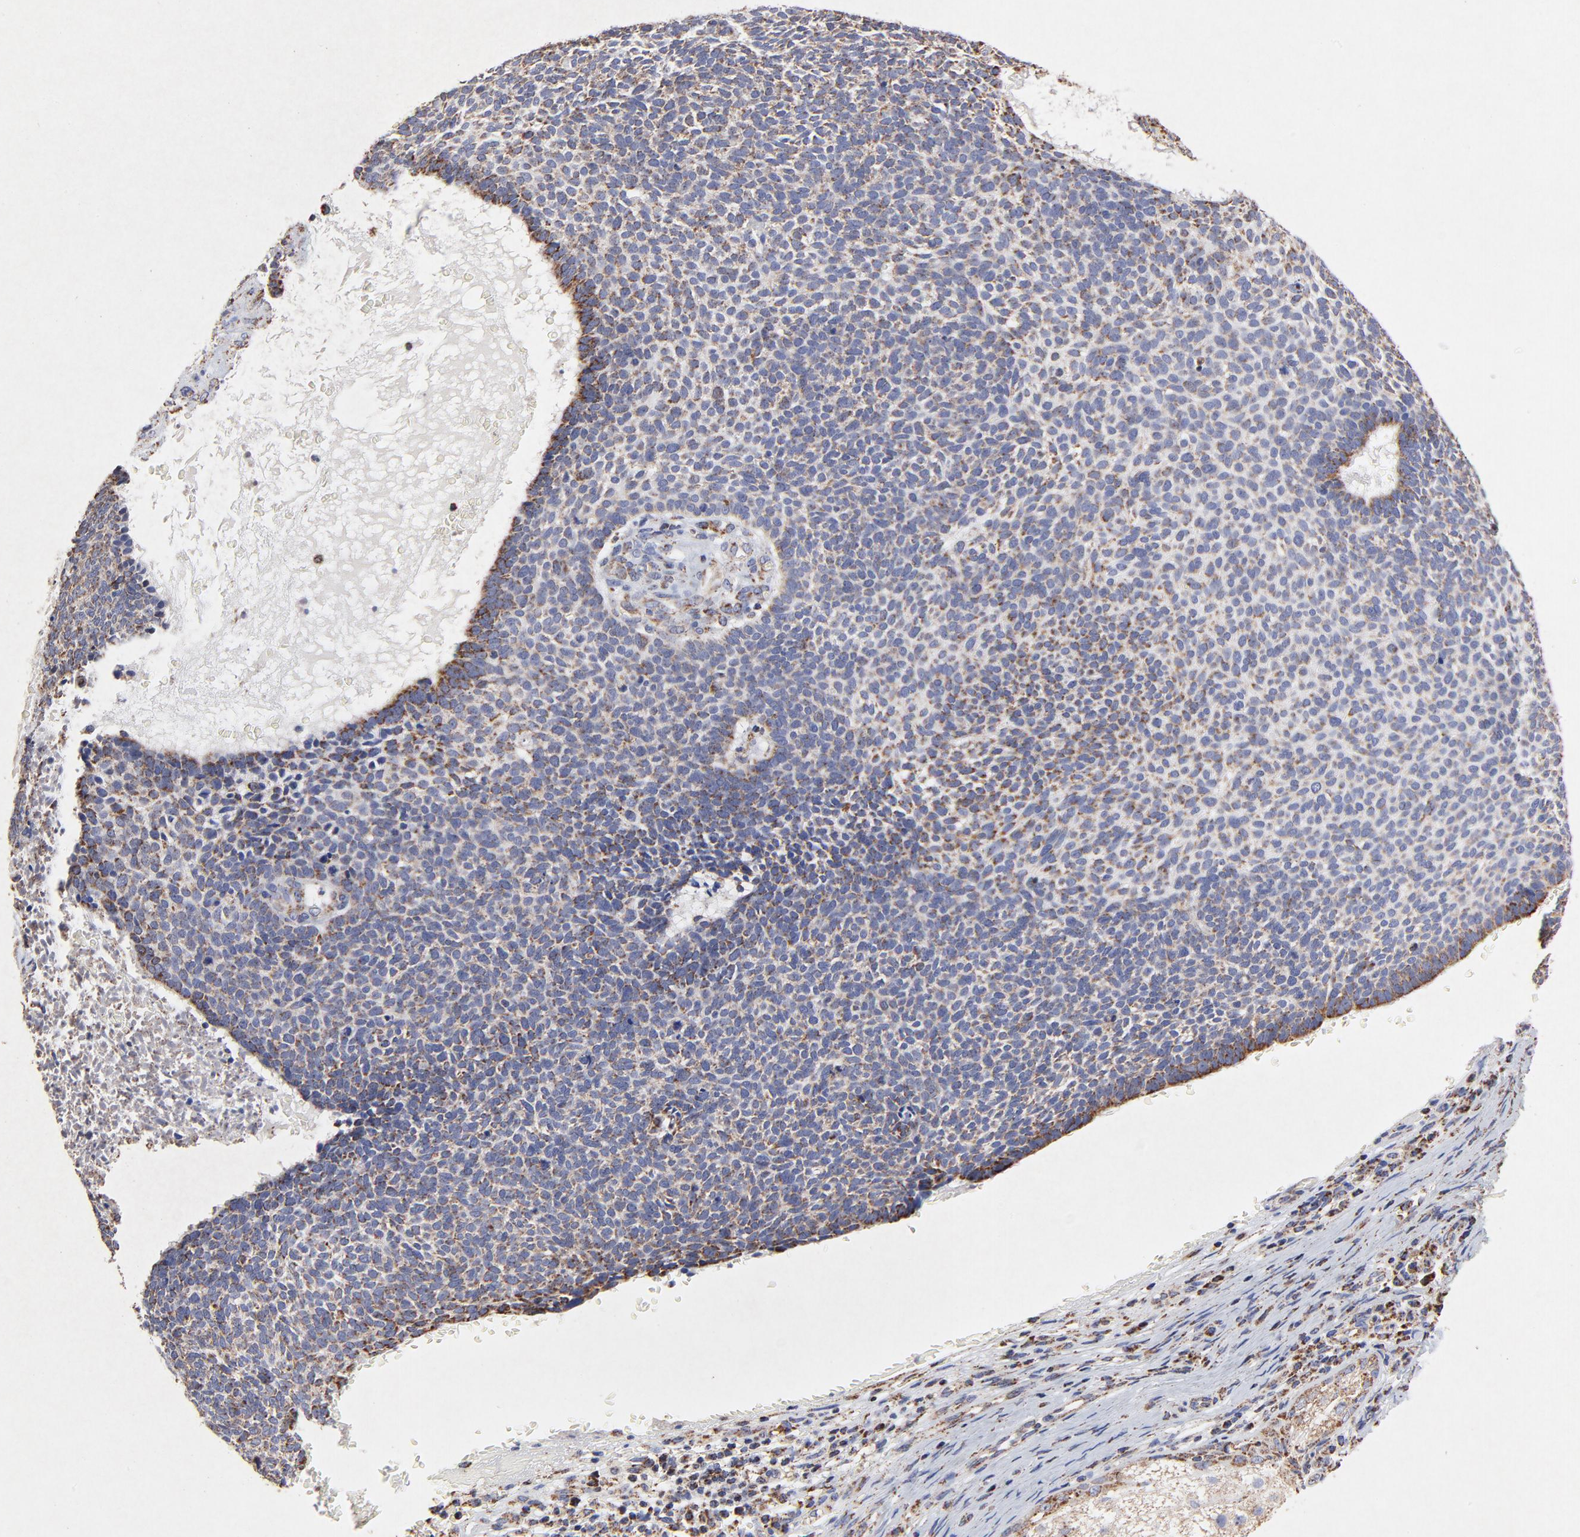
{"staining": {"intensity": "moderate", "quantity": "25%-75%", "location": "cytoplasmic/membranous"}, "tissue": "skin cancer", "cell_type": "Tumor cells", "image_type": "cancer", "snomed": [{"axis": "morphology", "description": "Basal cell carcinoma"}, {"axis": "topography", "description": "Skin"}], "caption": "Basal cell carcinoma (skin) was stained to show a protein in brown. There is medium levels of moderate cytoplasmic/membranous positivity in approximately 25%-75% of tumor cells. Using DAB (brown) and hematoxylin (blue) stains, captured at high magnification using brightfield microscopy.", "gene": "SSBP1", "patient": {"sex": "male", "age": 87}}